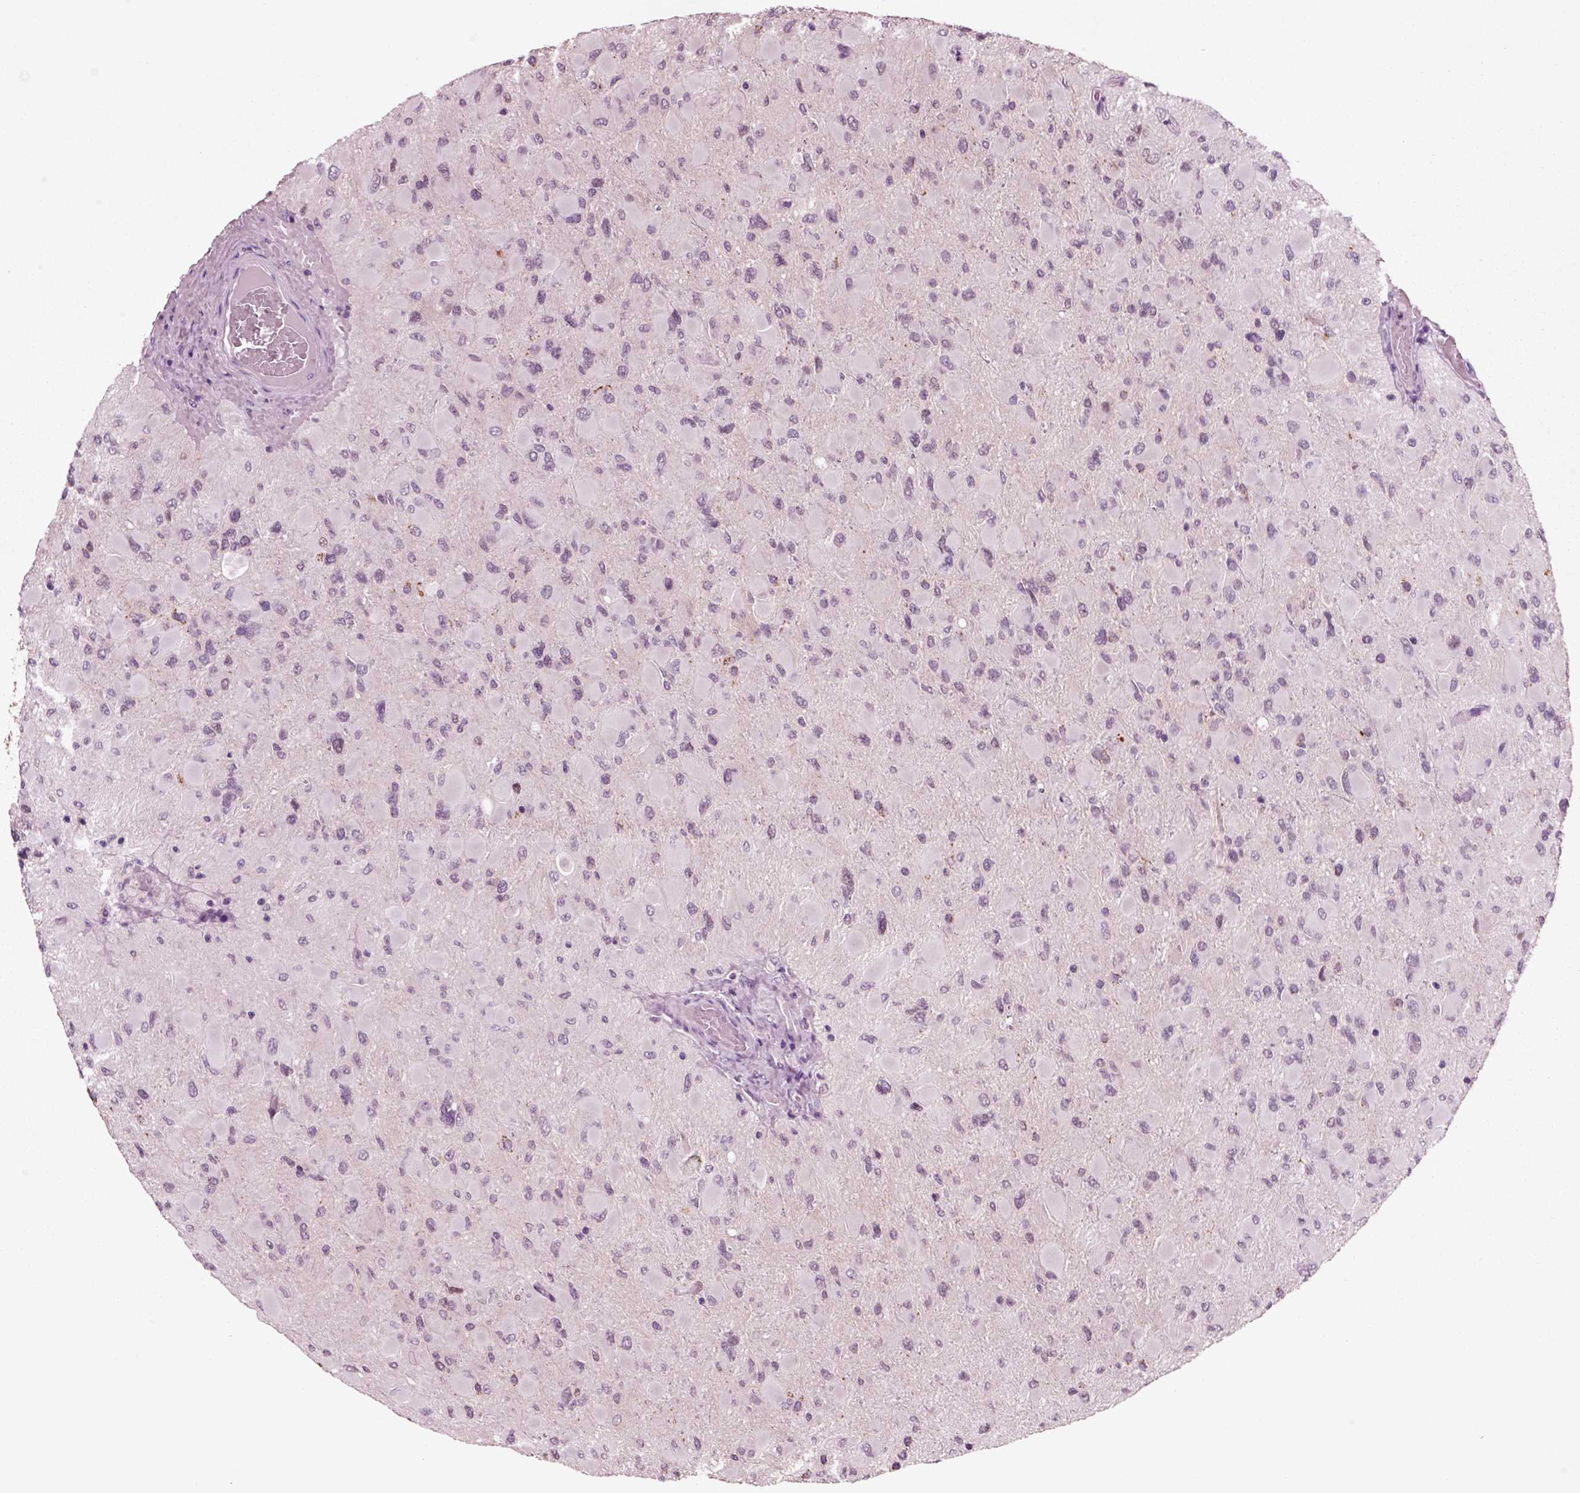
{"staining": {"intensity": "negative", "quantity": "none", "location": "none"}, "tissue": "glioma", "cell_type": "Tumor cells", "image_type": "cancer", "snomed": [{"axis": "morphology", "description": "Glioma, malignant, High grade"}, {"axis": "topography", "description": "Cerebral cortex"}], "caption": "DAB immunohistochemical staining of human malignant high-grade glioma reveals no significant expression in tumor cells.", "gene": "CHGB", "patient": {"sex": "female", "age": 36}}